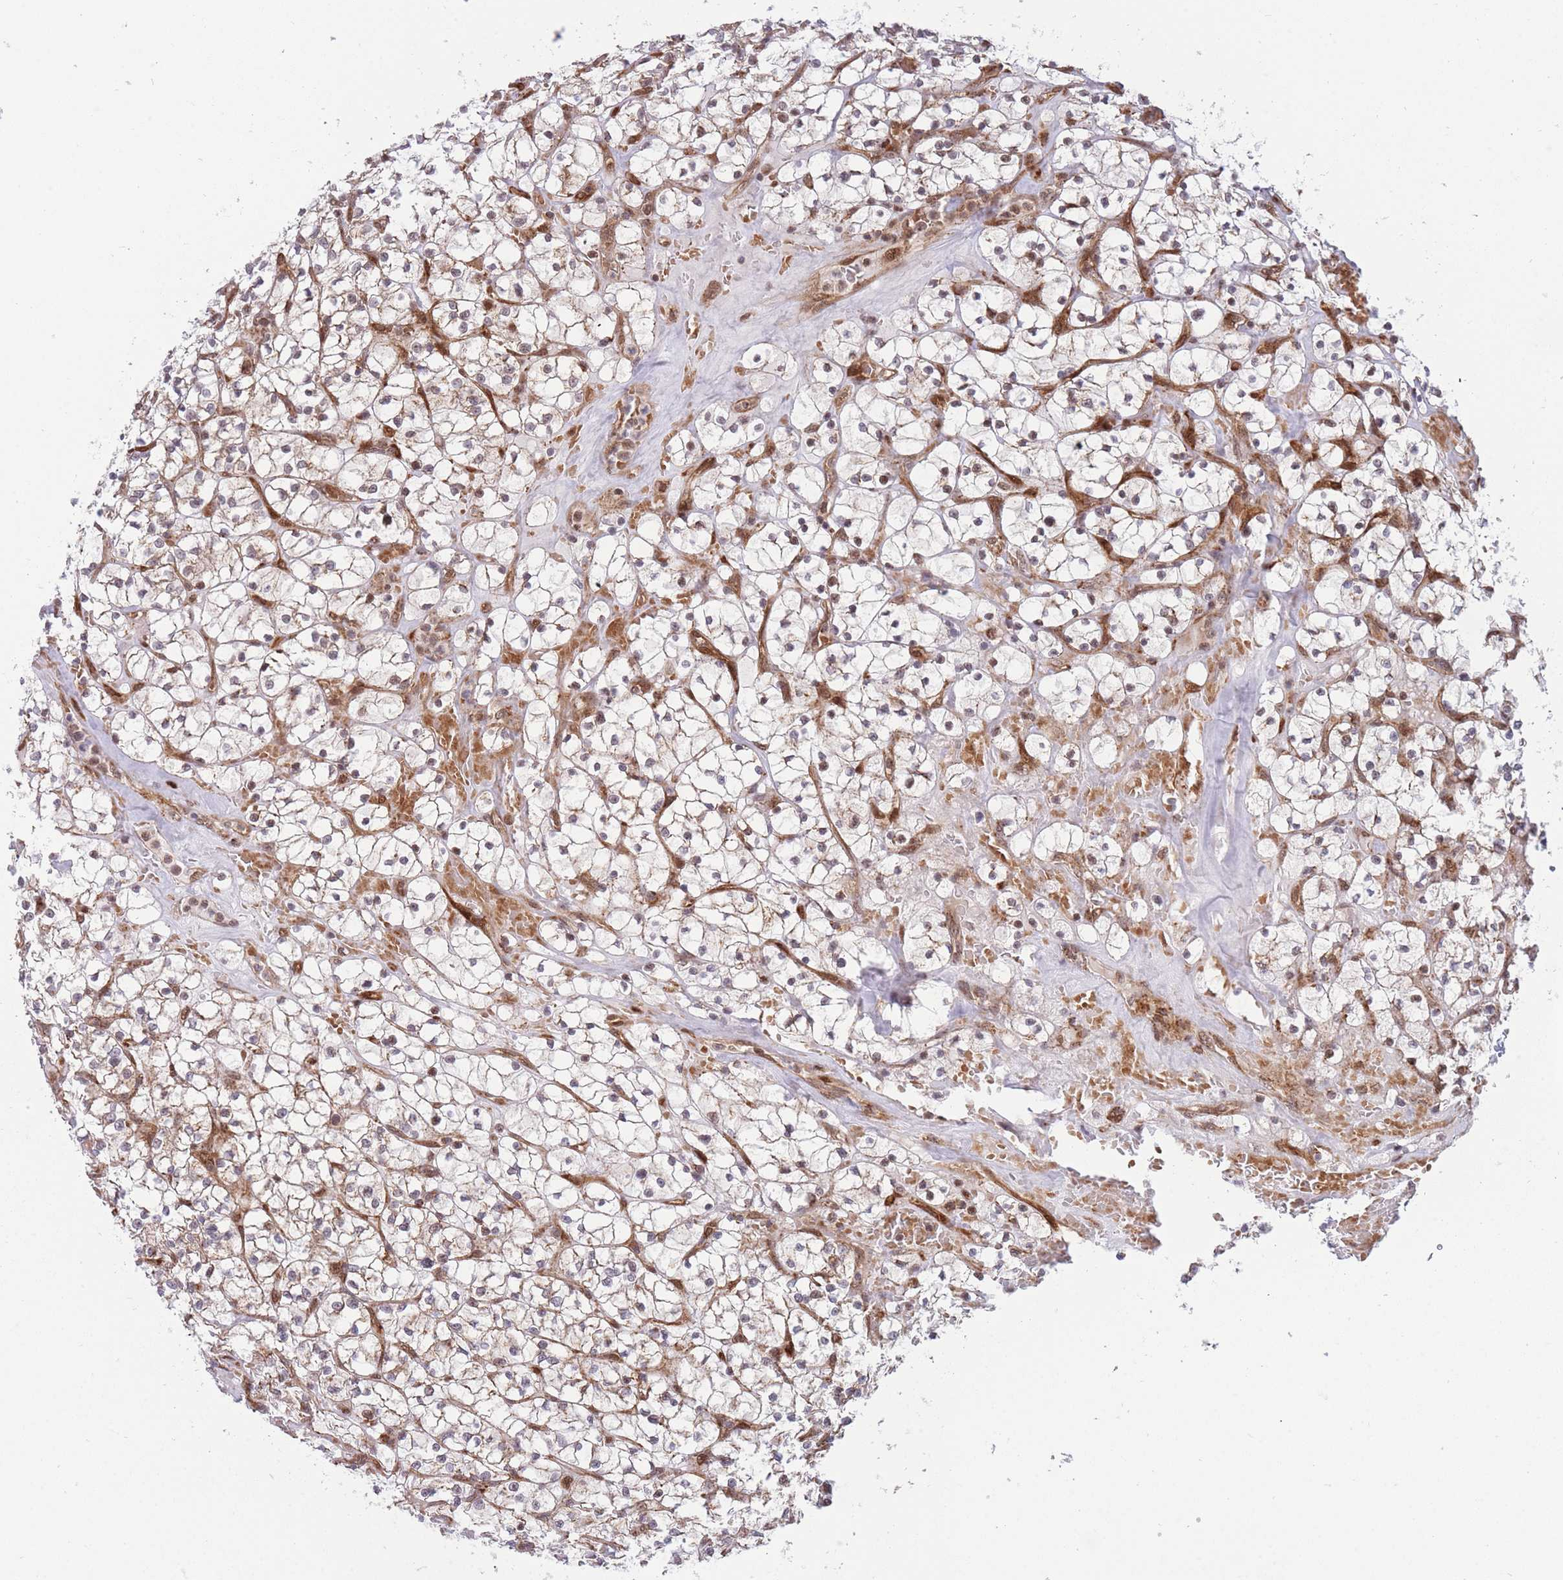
{"staining": {"intensity": "weak", "quantity": "<25%", "location": "nuclear"}, "tissue": "renal cancer", "cell_type": "Tumor cells", "image_type": "cancer", "snomed": [{"axis": "morphology", "description": "Adenocarcinoma, NOS"}, {"axis": "topography", "description": "Kidney"}], "caption": "IHC histopathology image of renal adenocarcinoma stained for a protein (brown), which displays no expression in tumor cells.", "gene": "BOD1L1", "patient": {"sex": "female", "age": 64}}